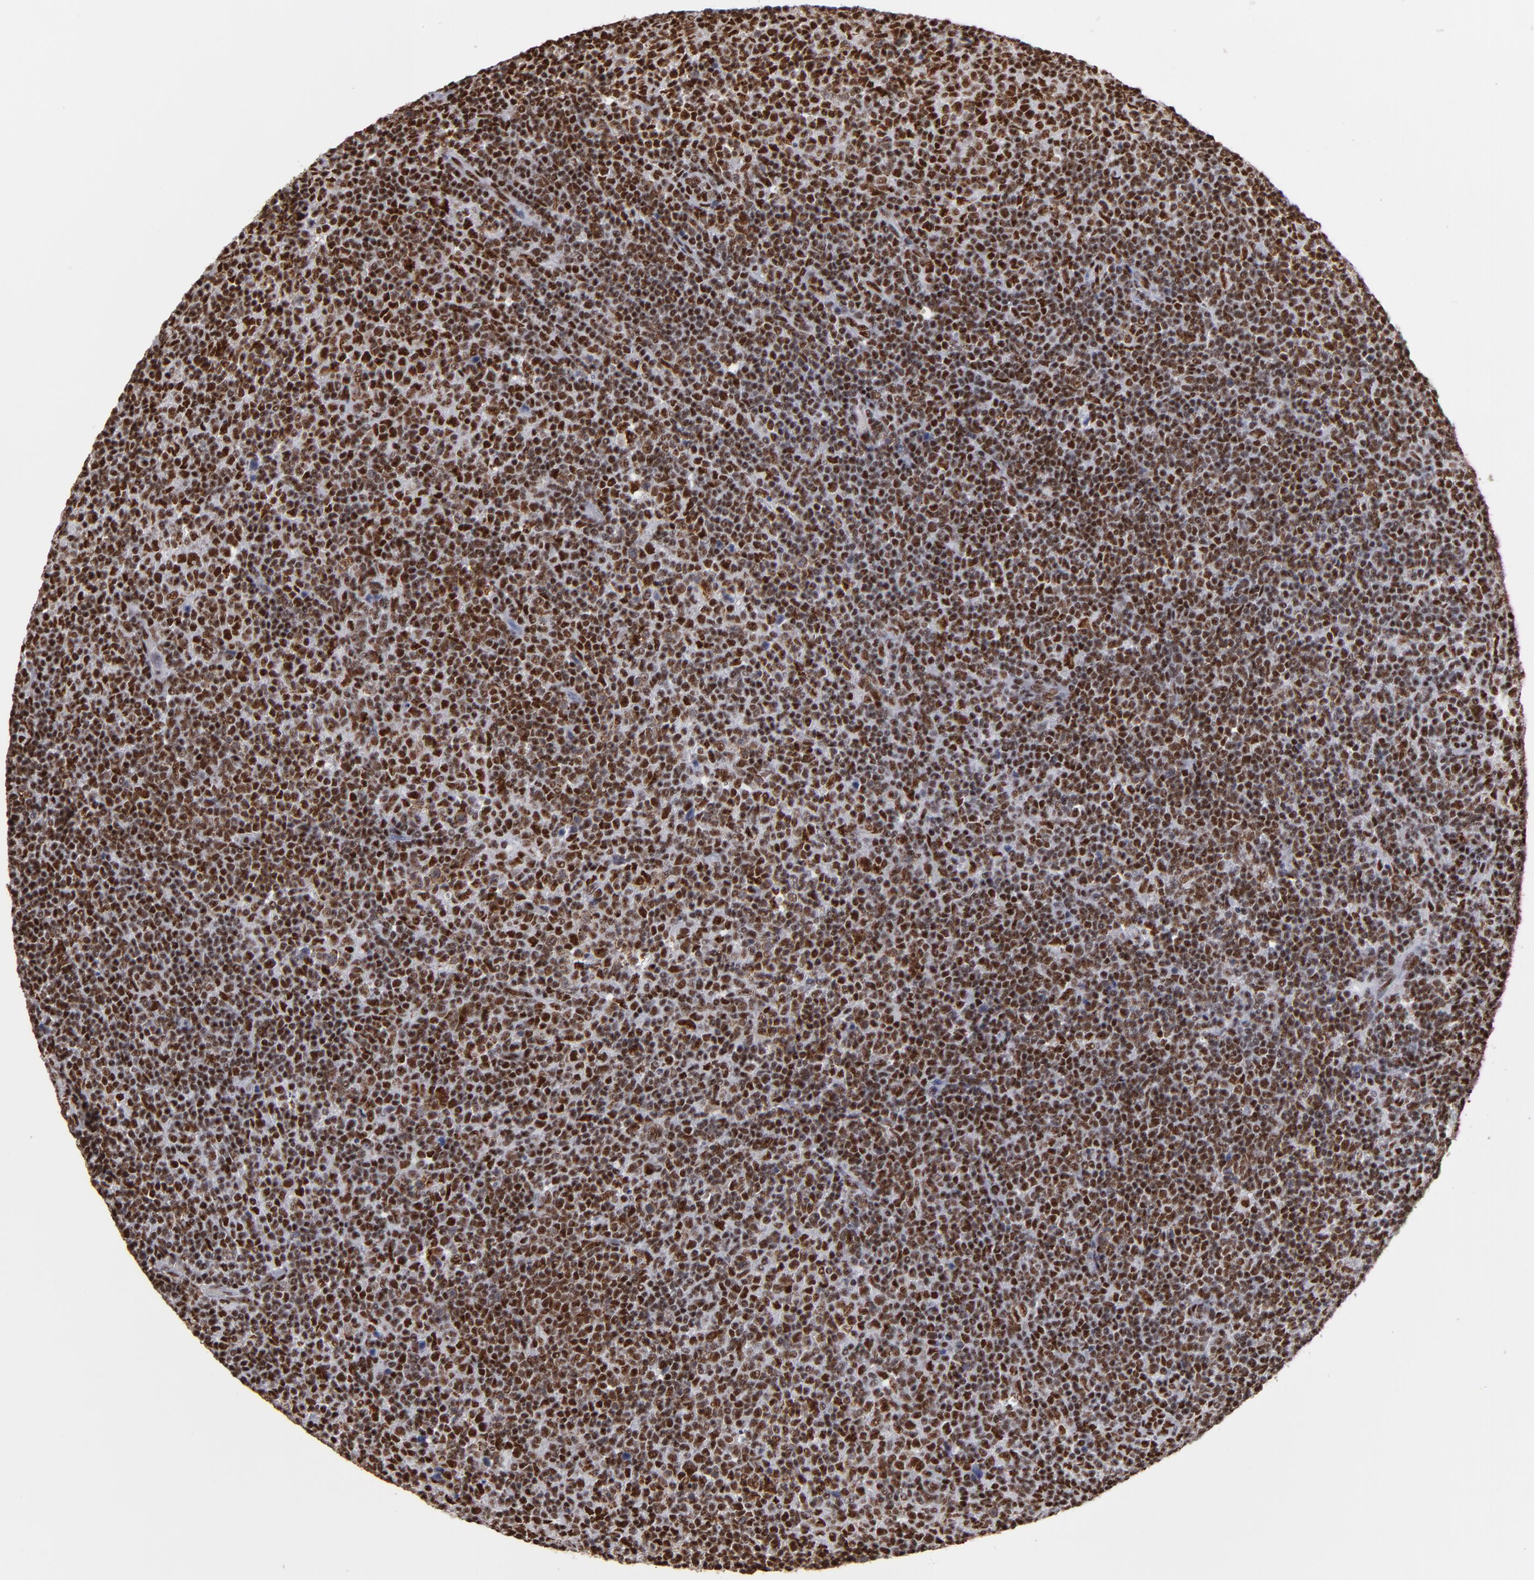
{"staining": {"intensity": "strong", "quantity": ">75%", "location": "nuclear"}, "tissue": "lymphoma", "cell_type": "Tumor cells", "image_type": "cancer", "snomed": [{"axis": "morphology", "description": "Malignant lymphoma, non-Hodgkin's type, Low grade"}, {"axis": "topography", "description": "Lymph node"}], "caption": "Protein analysis of lymphoma tissue displays strong nuclear positivity in approximately >75% of tumor cells.", "gene": "MRE11", "patient": {"sex": "male", "age": 70}}